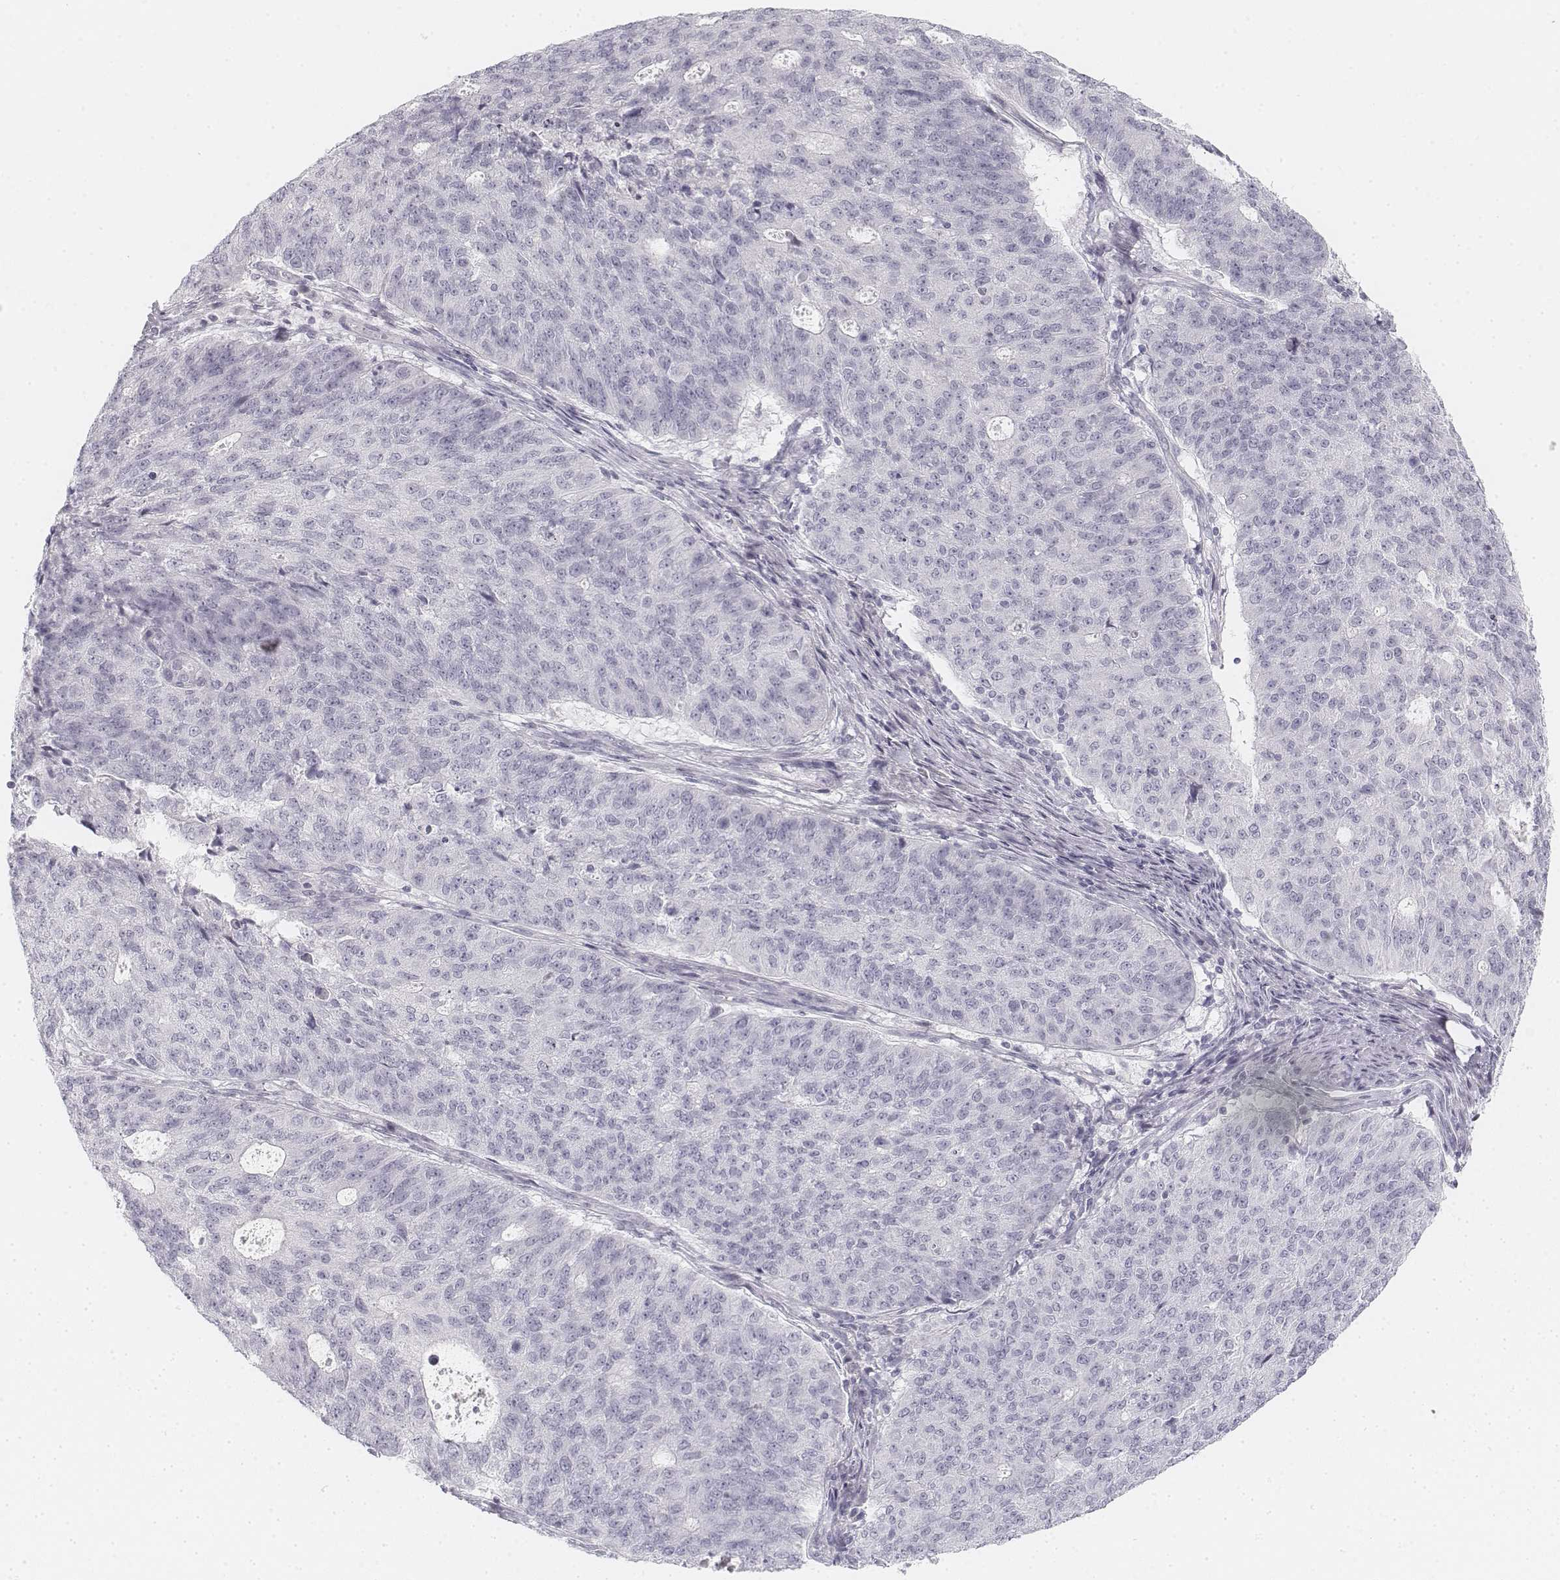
{"staining": {"intensity": "negative", "quantity": "none", "location": "none"}, "tissue": "endometrial cancer", "cell_type": "Tumor cells", "image_type": "cancer", "snomed": [{"axis": "morphology", "description": "Adenocarcinoma, NOS"}, {"axis": "topography", "description": "Endometrium"}], "caption": "Human adenocarcinoma (endometrial) stained for a protein using IHC reveals no positivity in tumor cells.", "gene": "KRT25", "patient": {"sex": "female", "age": 82}}